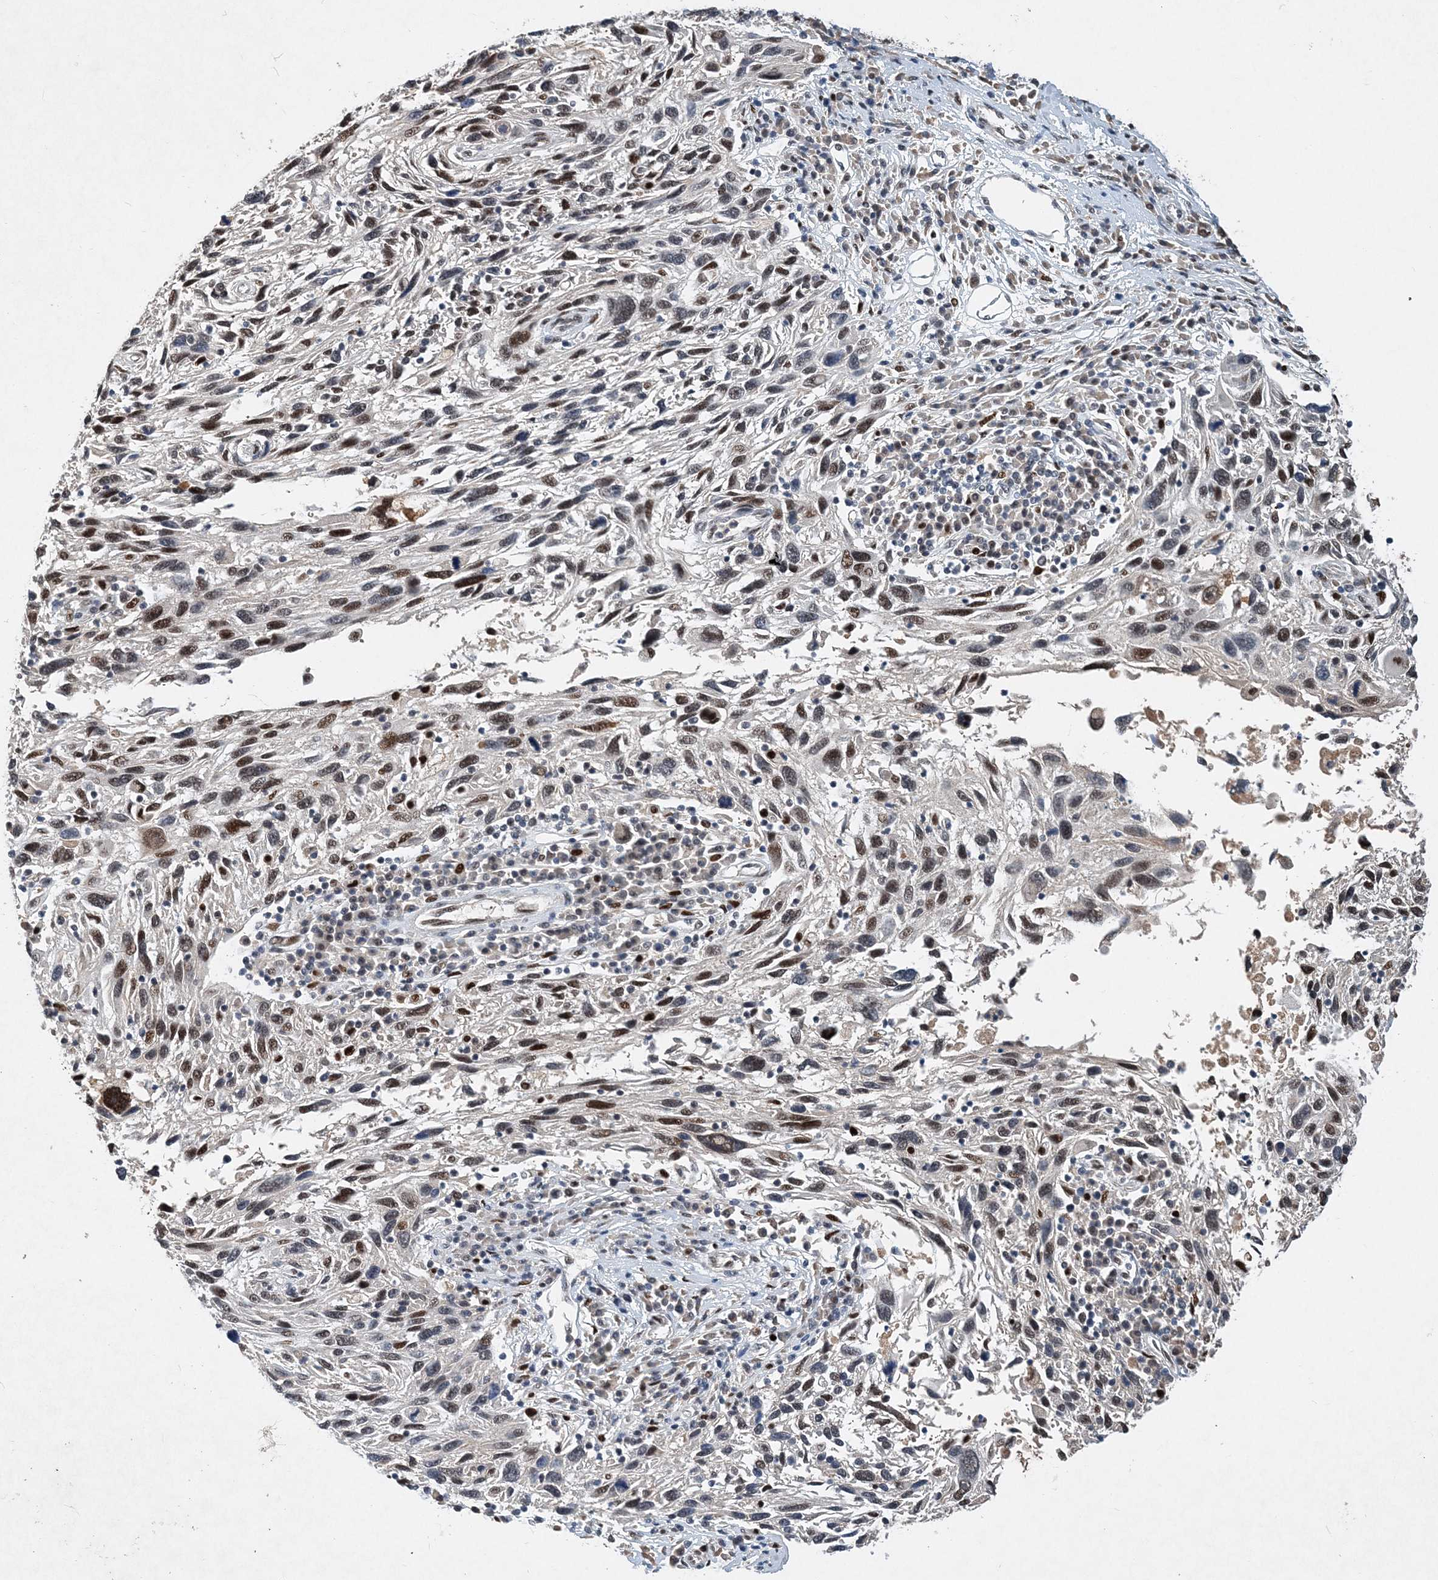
{"staining": {"intensity": "moderate", "quantity": "<25%", "location": "nuclear"}, "tissue": "melanoma", "cell_type": "Tumor cells", "image_type": "cancer", "snomed": [{"axis": "morphology", "description": "Malignant melanoma, NOS"}, {"axis": "topography", "description": "Skin"}], "caption": "Immunohistochemical staining of melanoma reveals low levels of moderate nuclear expression in approximately <25% of tumor cells.", "gene": "KPNA4", "patient": {"sex": "male", "age": 53}}